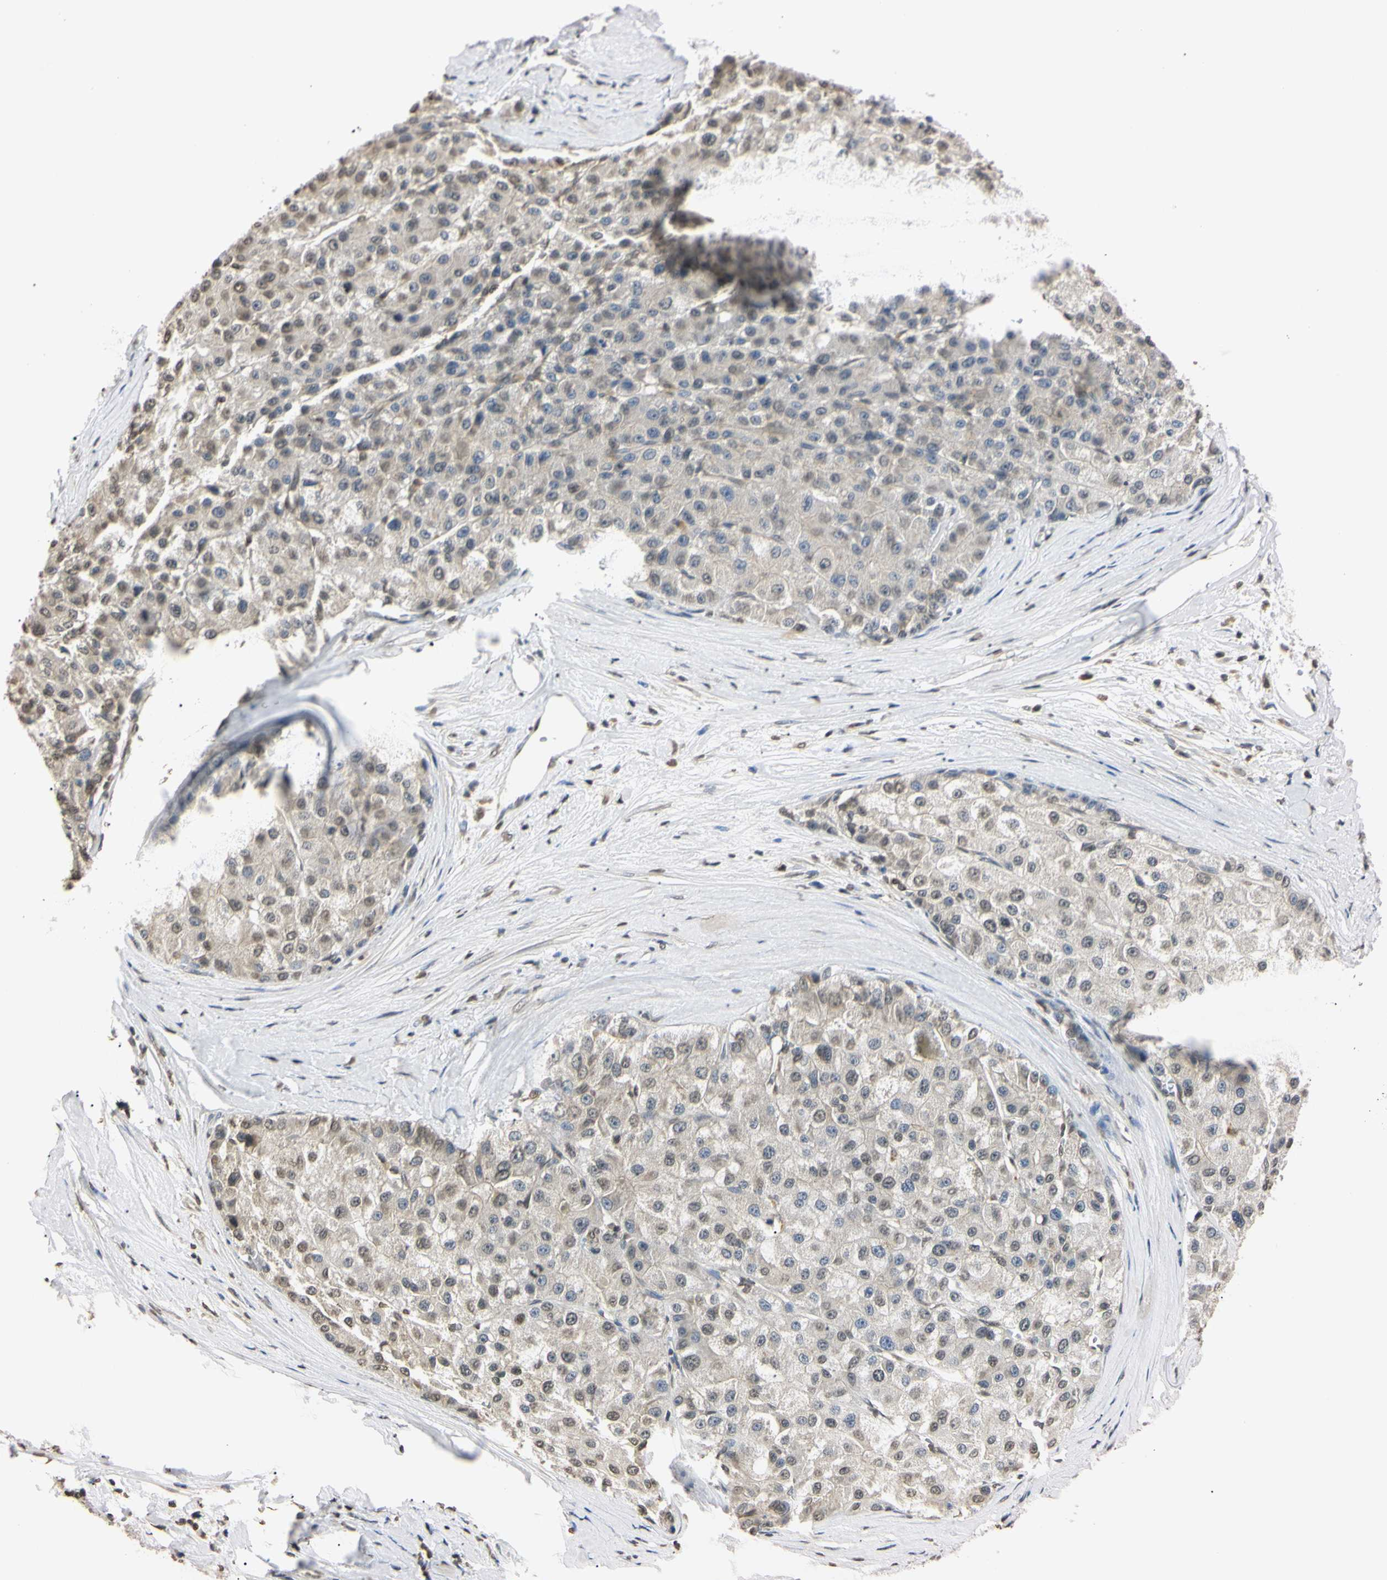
{"staining": {"intensity": "weak", "quantity": "25%-75%", "location": "nuclear"}, "tissue": "liver cancer", "cell_type": "Tumor cells", "image_type": "cancer", "snomed": [{"axis": "morphology", "description": "Carcinoma, Hepatocellular, NOS"}, {"axis": "topography", "description": "Liver"}], "caption": "Weak nuclear protein positivity is identified in about 25%-75% of tumor cells in liver cancer (hepatocellular carcinoma).", "gene": "CDC45", "patient": {"sex": "male", "age": 80}}